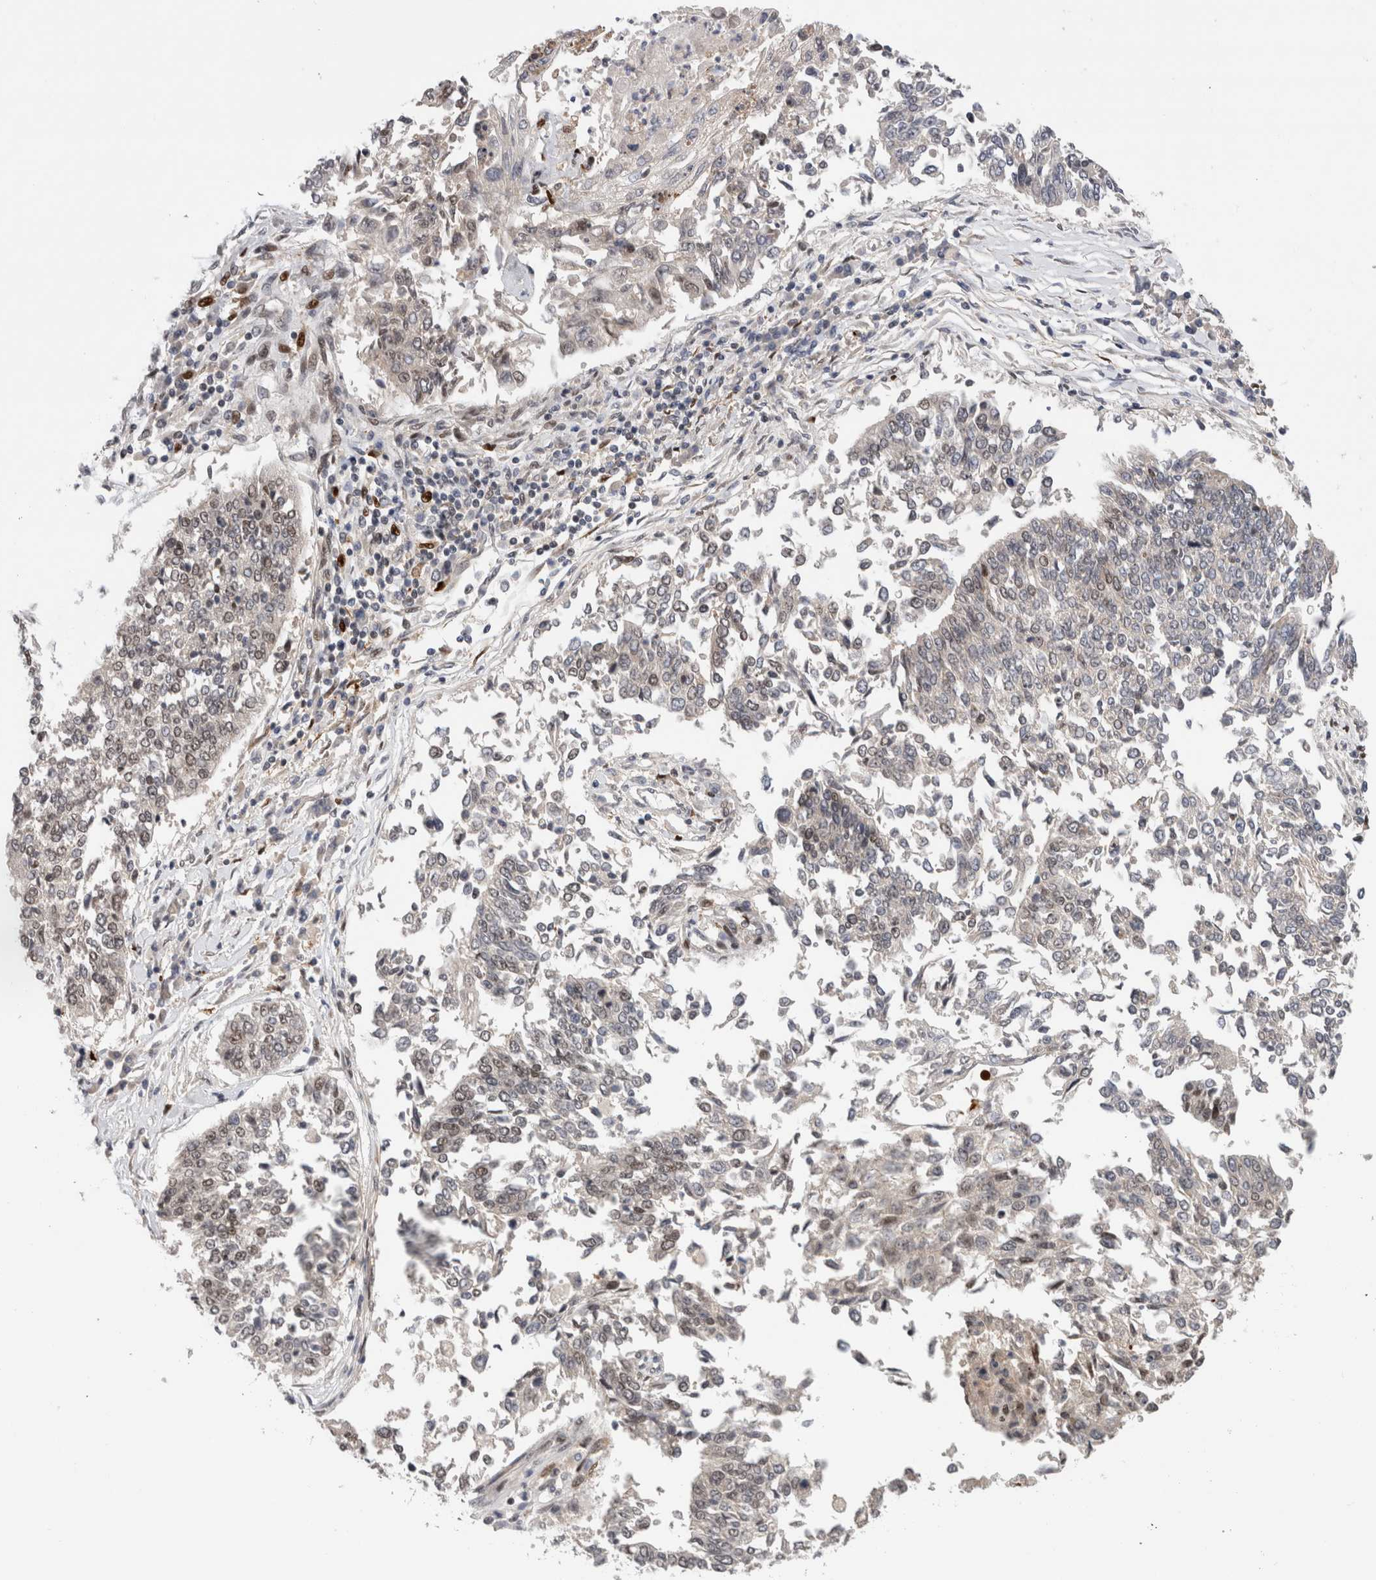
{"staining": {"intensity": "weak", "quantity": ">75%", "location": "nuclear"}, "tissue": "lung cancer", "cell_type": "Tumor cells", "image_type": "cancer", "snomed": [{"axis": "morphology", "description": "Normal tissue, NOS"}, {"axis": "morphology", "description": "Squamous cell carcinoma, NOS"}, {"axis": "topography", "description": "Cartilage tissue"}, {"axis": "topography", "description": "Bronchus"}, {"axis": "topography", "description": "Lung"}, {"axis": "topography", "description": "Peripheral nerve tissue"}], "caption": "Protein staining shows weak nuclear positivity in about >75% of tumor cells in lung cancer.", "gene": "ZNF521", "patient": {"sex": "female", "age": 49}}